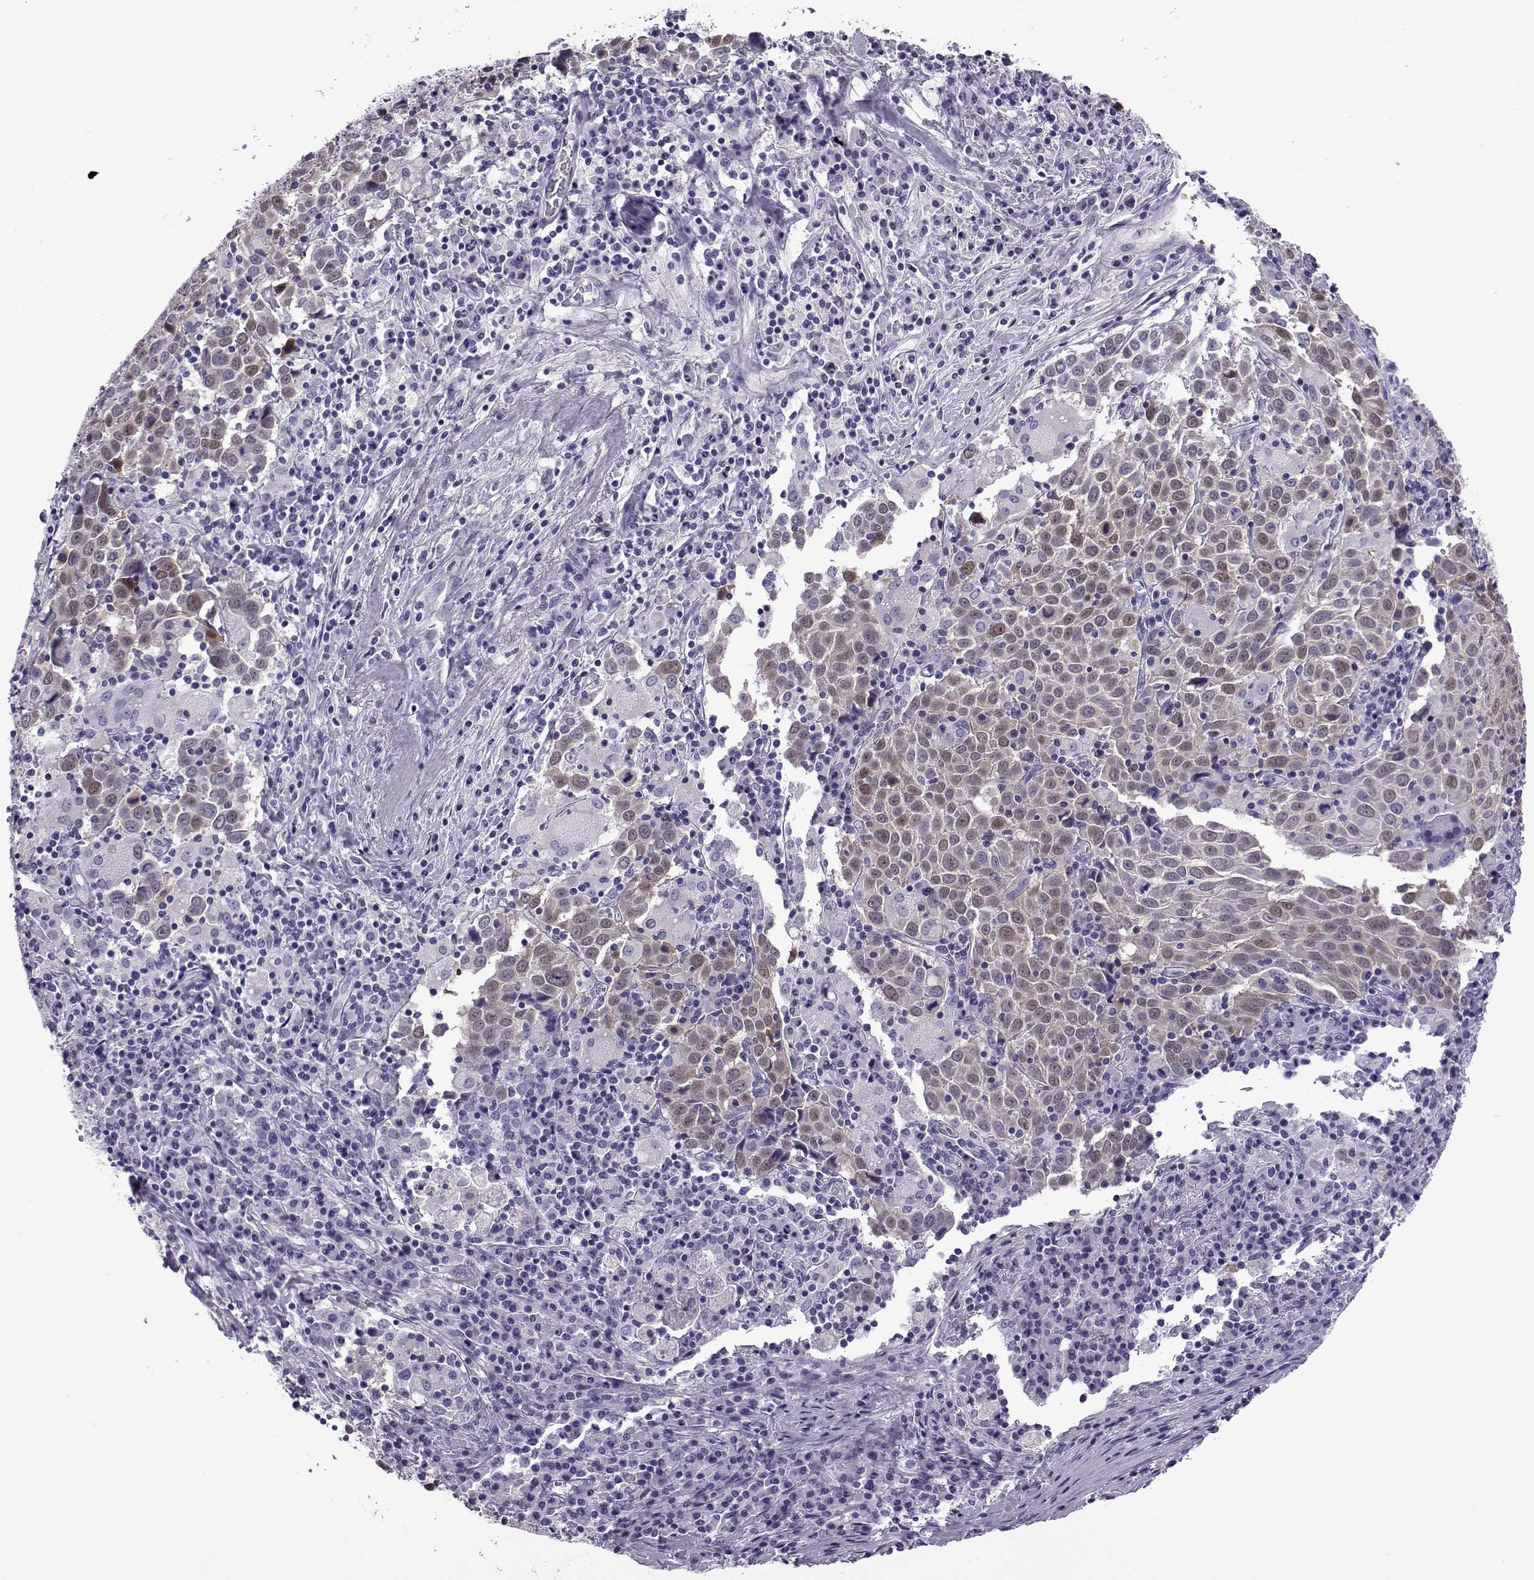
{"staining": {"intensity": "weak", "quantity": "25%-75%", "location": "cytoplasmic/membranous"}, "tissue": "lung cancer", "cell_type": "Tumor cells", "image_type": "cancer", "snomed": [{"axis": "morphology", "description": "Squamous cell carcinoma, NOS"}, {"axis": "topography", "description": "Lung"}], "caption": "Lung cancer (squamous cell carcinoma) stained with DAB immunohistochemistry (IHC) reveals low levels of weak cytoplasmic/membranous staining in approximately 25%-75% of tumor cells. The staining was performed using DAB to visualize the protein expression in brown, while the nuclei were stained in blue with hematoxylin (Magnification: 20x).", "gene": "OIP5", "patient": {"sex": "male", "age": 57}}